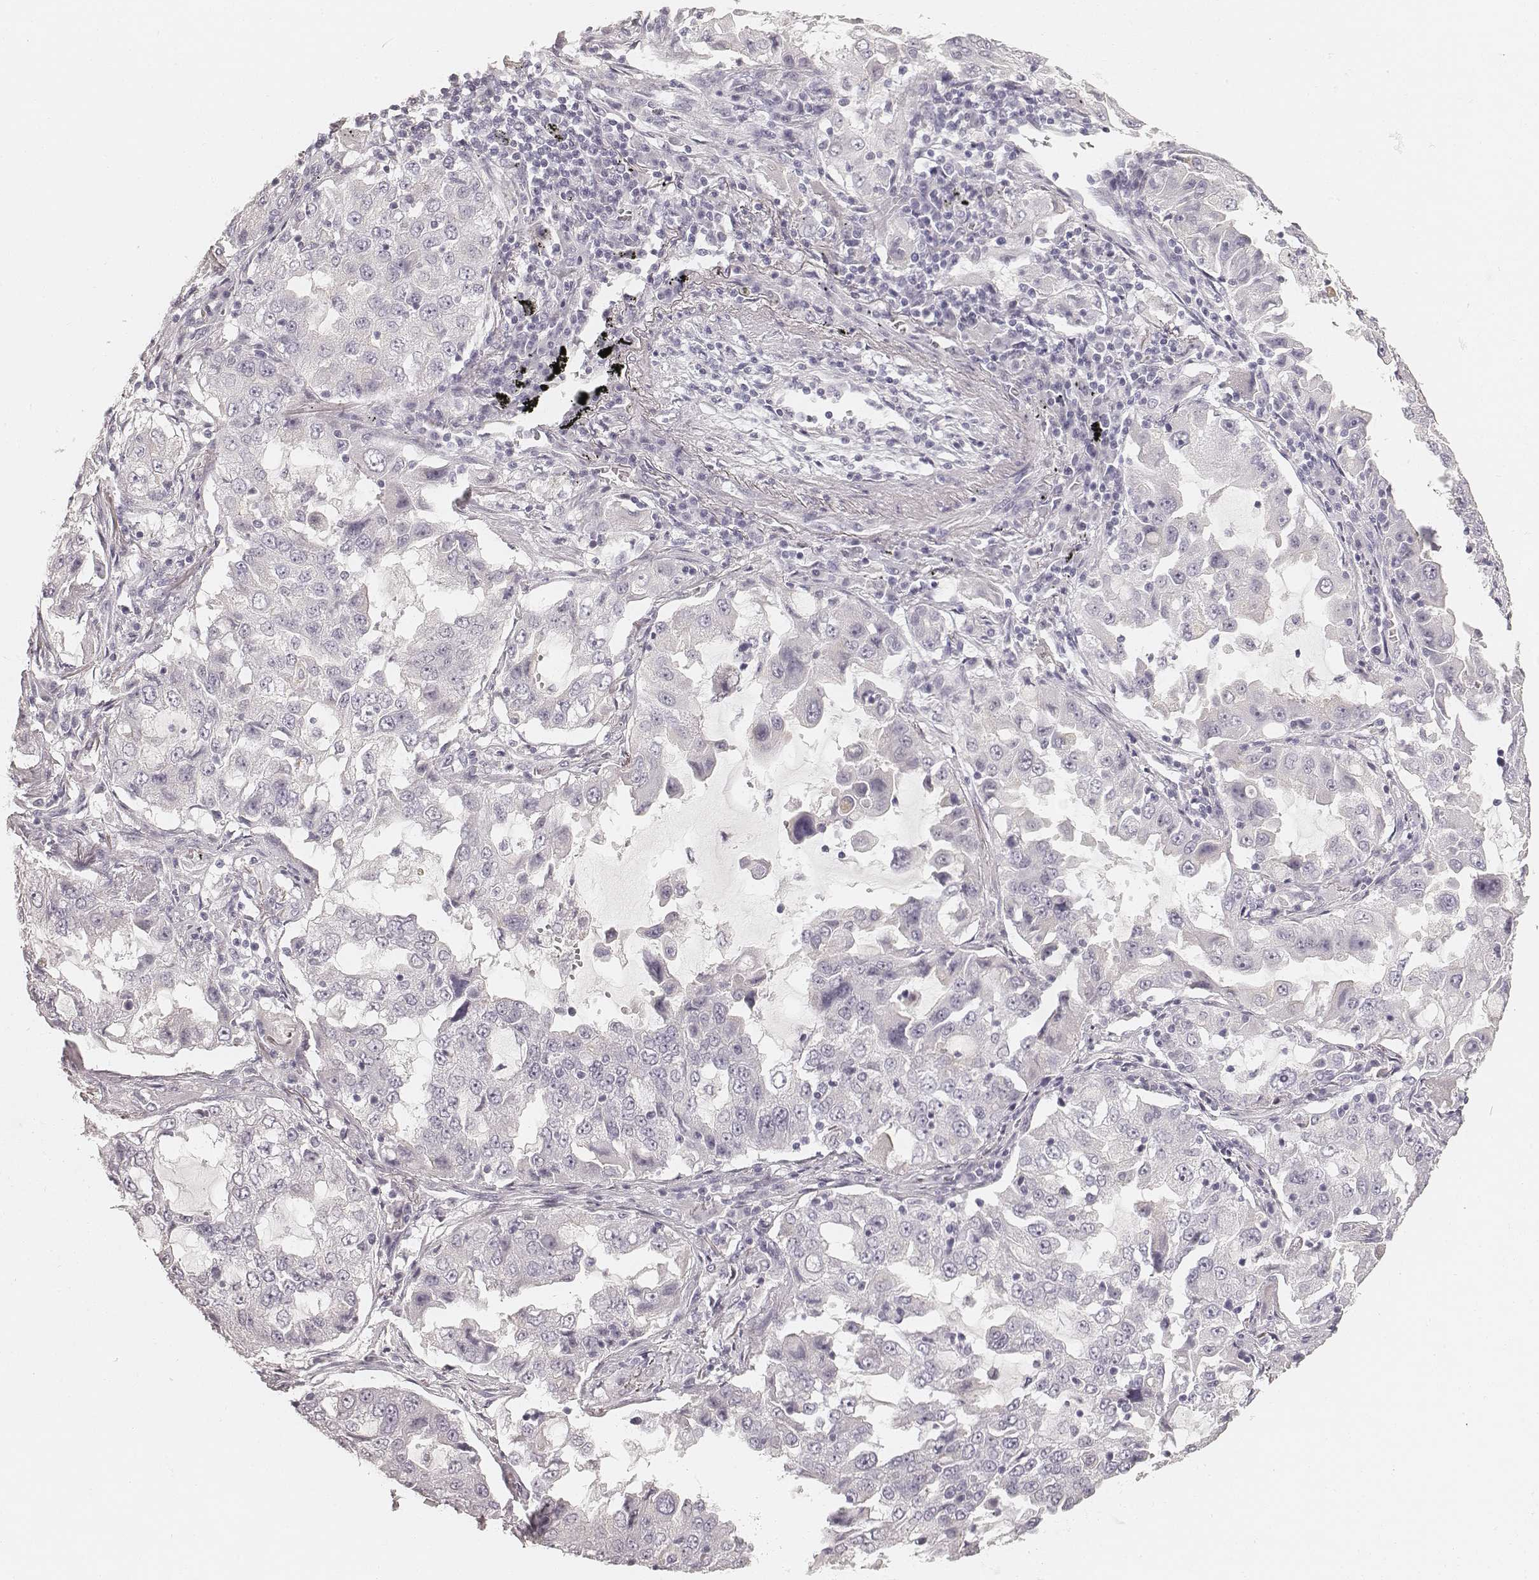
{"staining": {"intensity": "negative", "quantity": "none", "location": "none"}, "tissue": "lung cancer", "cell_type": "Tumor cells", "image_type": "cancer", "snomed": [{"axis": "morphology", "description": "Adenocarcinoma, NOS"}, {"axis": "topography", "description": "Lung"}], "caption": "Adenocarcinoma (lung) was stained to show a protein in brown. There is no significant positivity in tumor cells. Brightfield microscopy of IHC stained with DAB (brown) and hematoxylin (blue), captured at high magnification.", "gene": "HNF4G", "patient": {"sex": "female", "age": 61}}